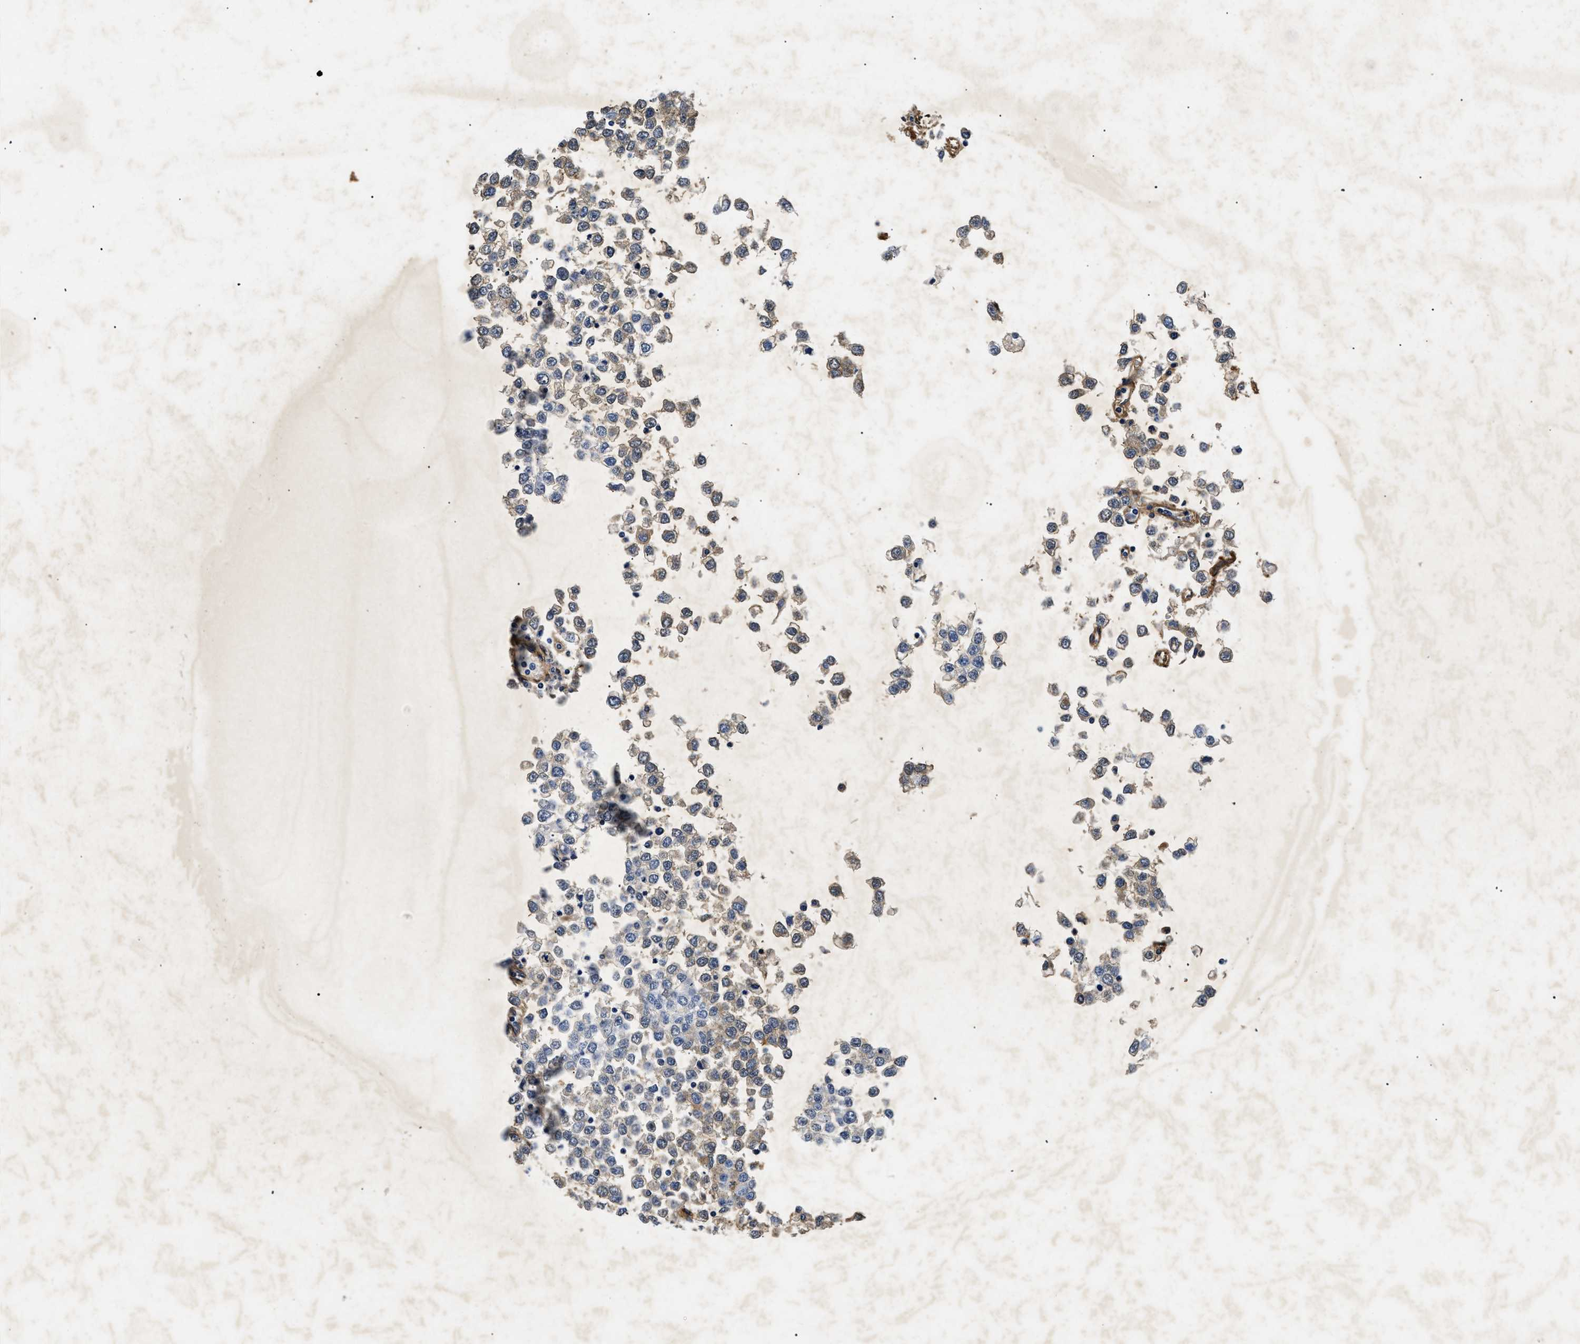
{"staining": {"intensity": "weak", "quantity": "<25%", "location": "cytoplasmic/membranous"}, "tissue": "testis cancer", "cell_type": "Tumor cells", "image_type": "cancer", "snomed": [{"axis": "morphology", "description": "Seminoma, NOS"}, {"axis": "topography", "description": "Testis"}], "caption": "The micrograph shows no significant staining in tumor cells of seminoma (testis).", "gene": "LAMA3", "patient": {"sex": "male", "age": 65}}